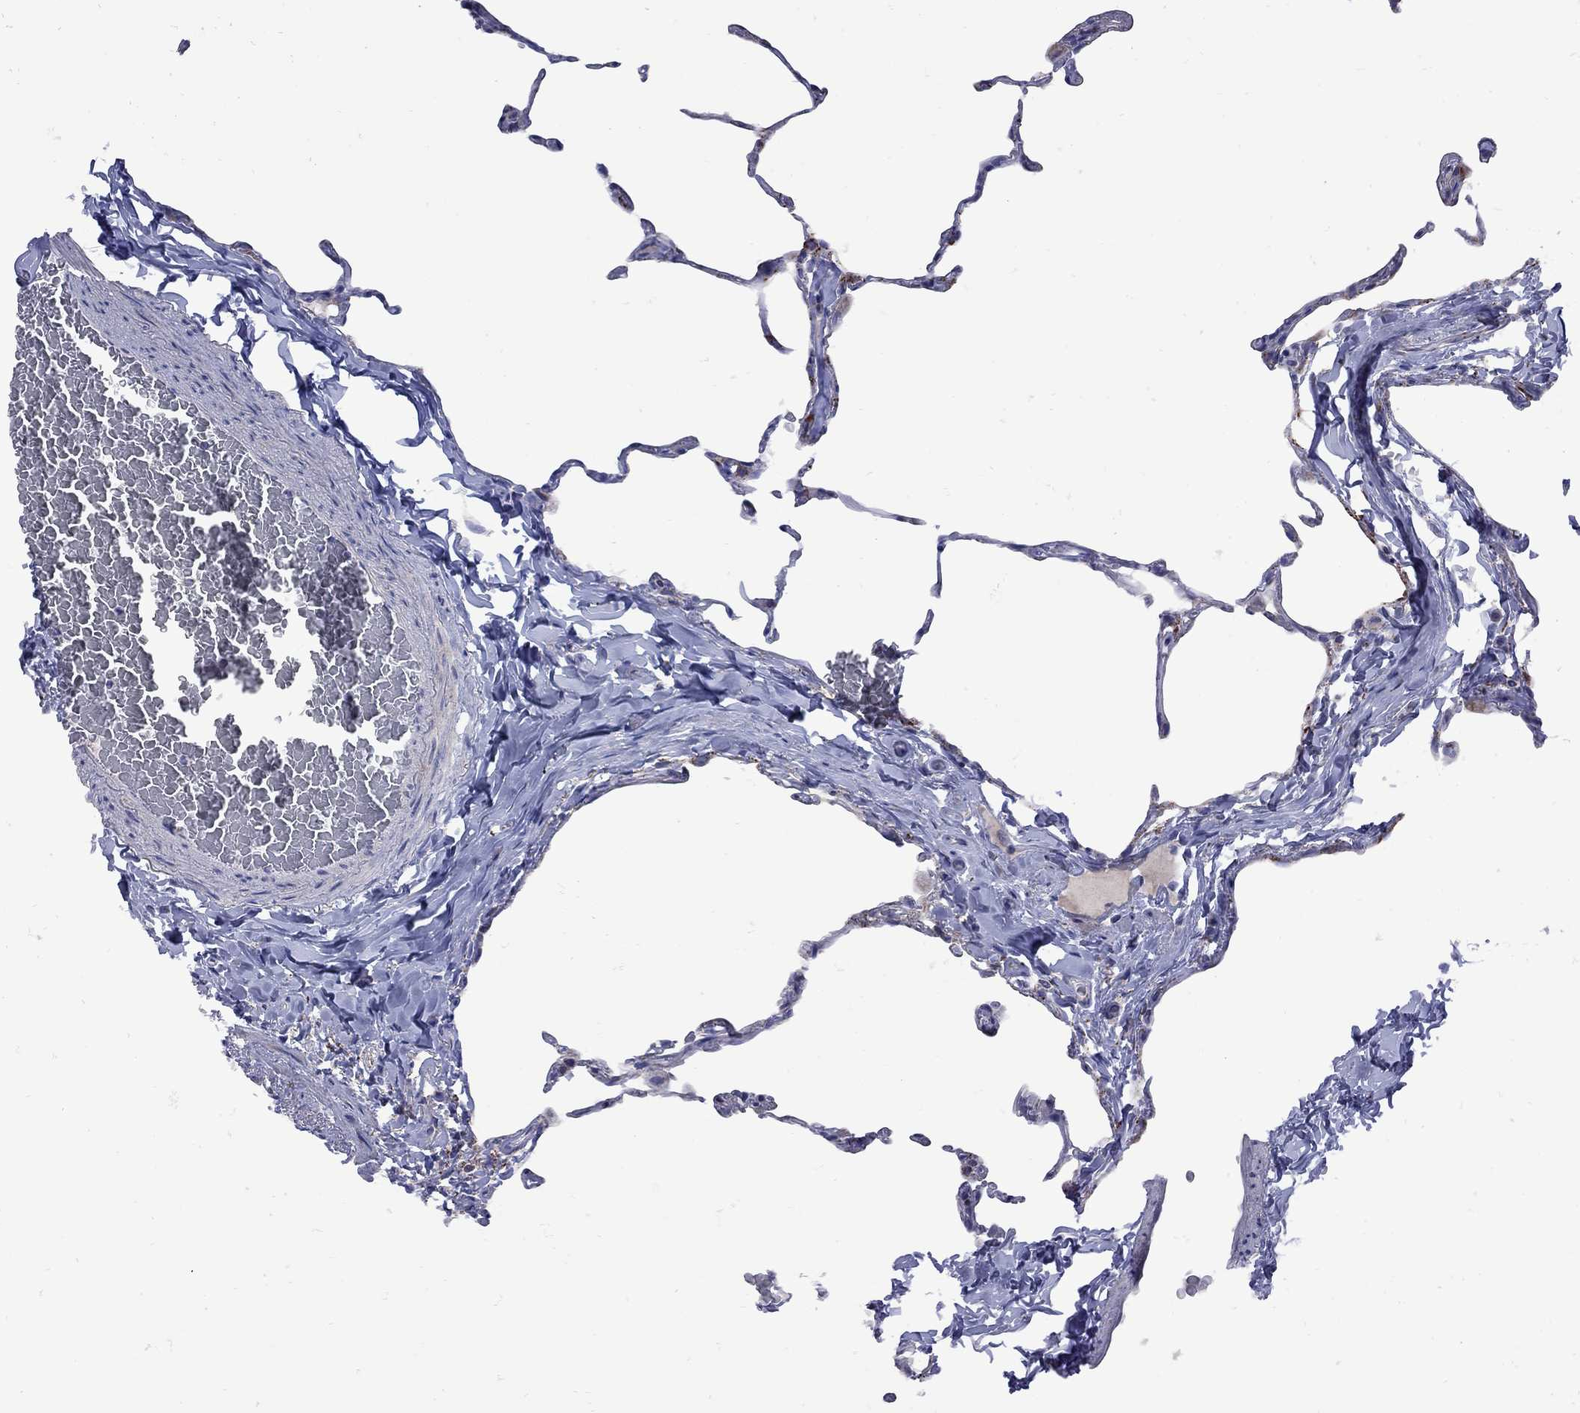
{"staining": {"intensity": "negative", "quantity": "none", "location": "none"}, "tissue": "lung", "cell_type": "Alveolar cells", "image_type": "normal", "snomed": [{"axis": "morphology", "description": "Normal tissue, NOS"}, {"axis": "topography", "description": "Lung"}], "caption": "DAB (3,3'-diaminobenzidine) immunohistochemical staining of normal lung displays no significant expression in alveolar cells.", "gene": "SESTD1", "patient": {"sex": "female", "age": 57}}